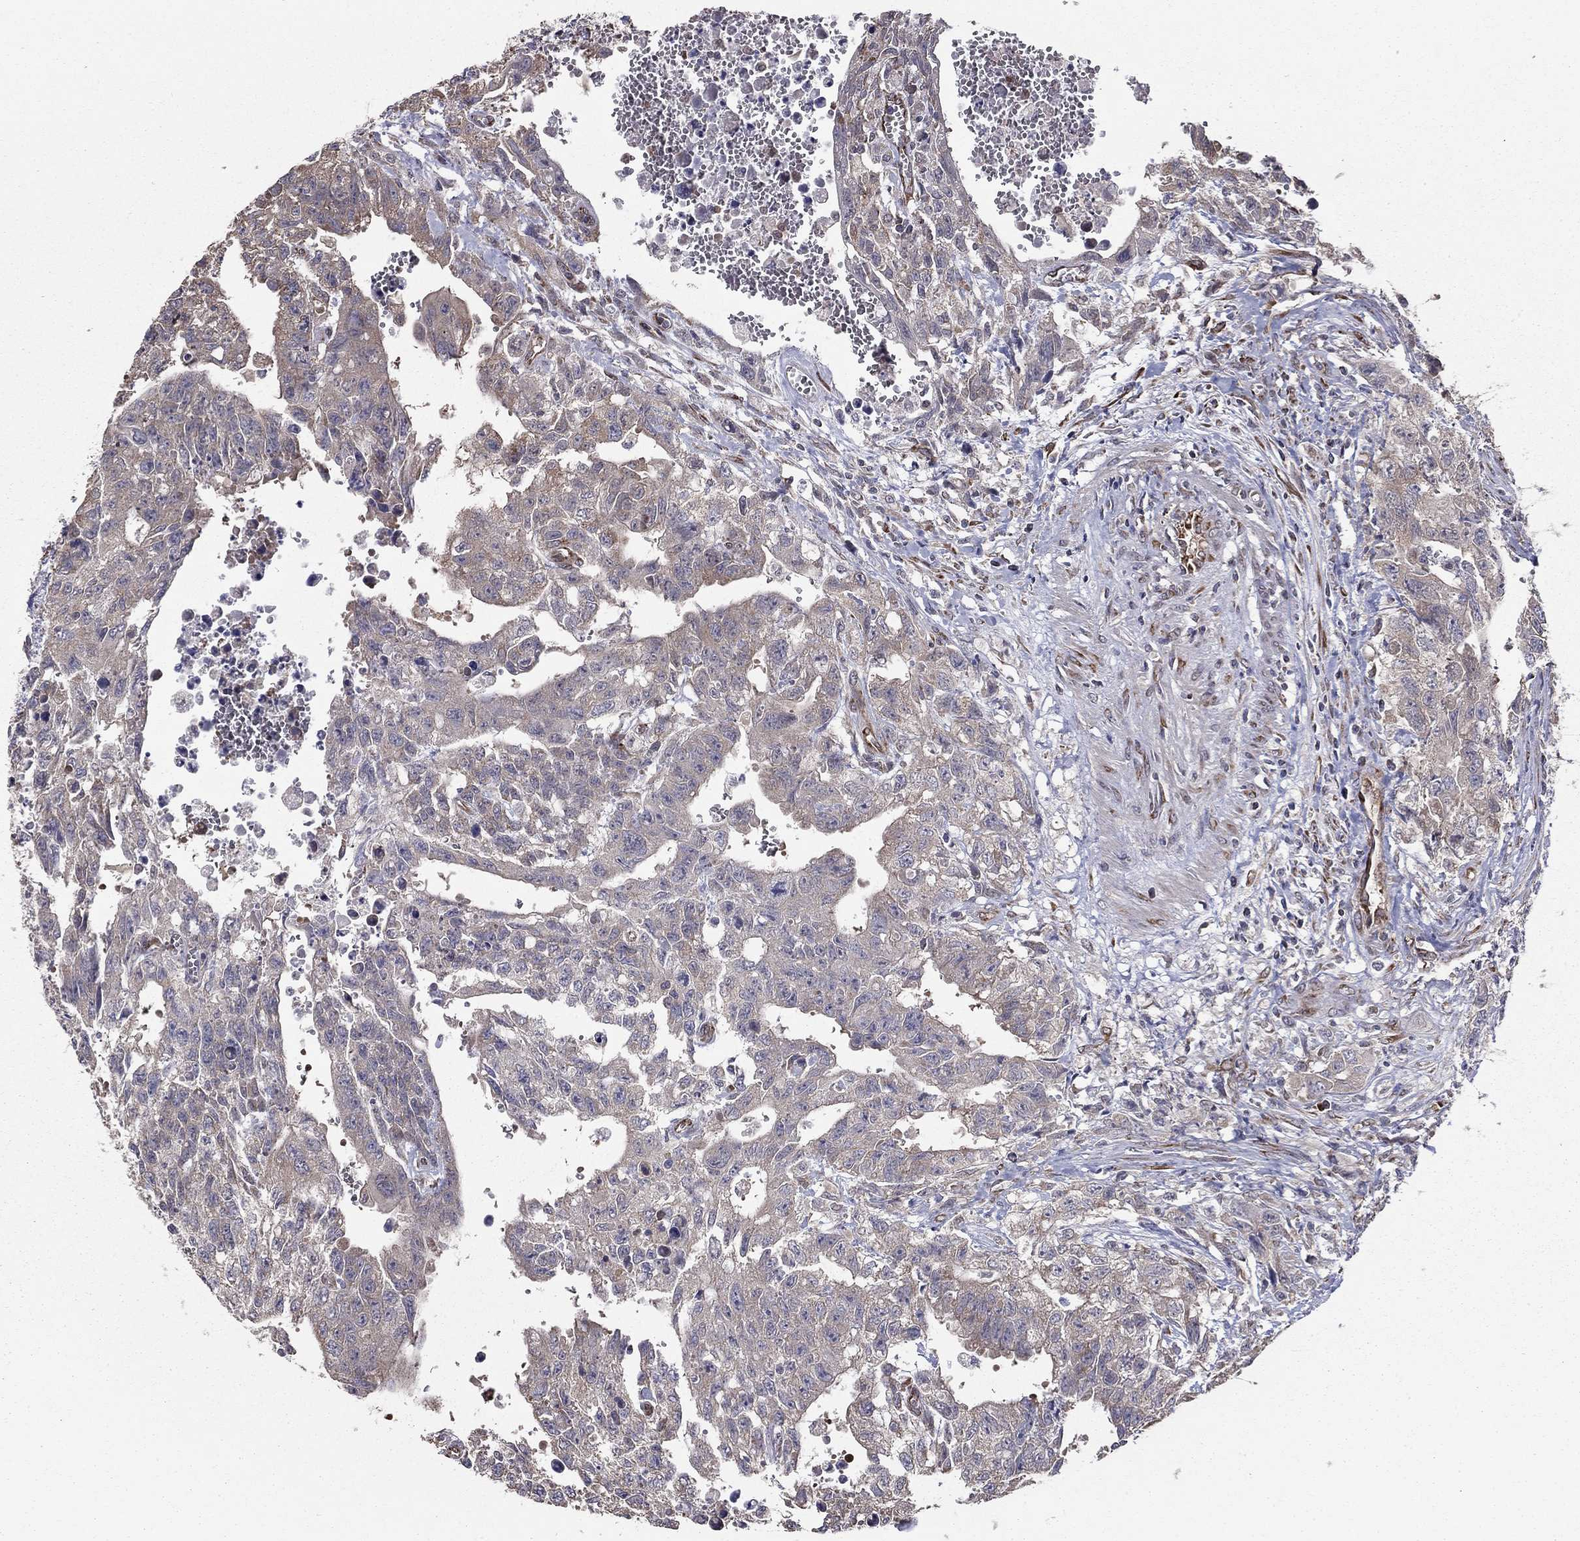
{"staining": {"intensity": "negative", "quantity": "none", "location": "none"}, "tissue": "testis cancer", "cell_type": "Tumor cells", "image_type": "cancer", "snomed": [{"axis": "morphology", "description": "Carcinoma, Embryonal, NOS"}, {"axis": "topography", "description": "Testis"}], "caption": "High power microscopy histopathology image of an IHC micrograph of testis embryonal carcinoma, revealing no significant positivity in tumor cells.", "gene": "NKIRAS1", "patient": {"sex": "male", "age": 24}}